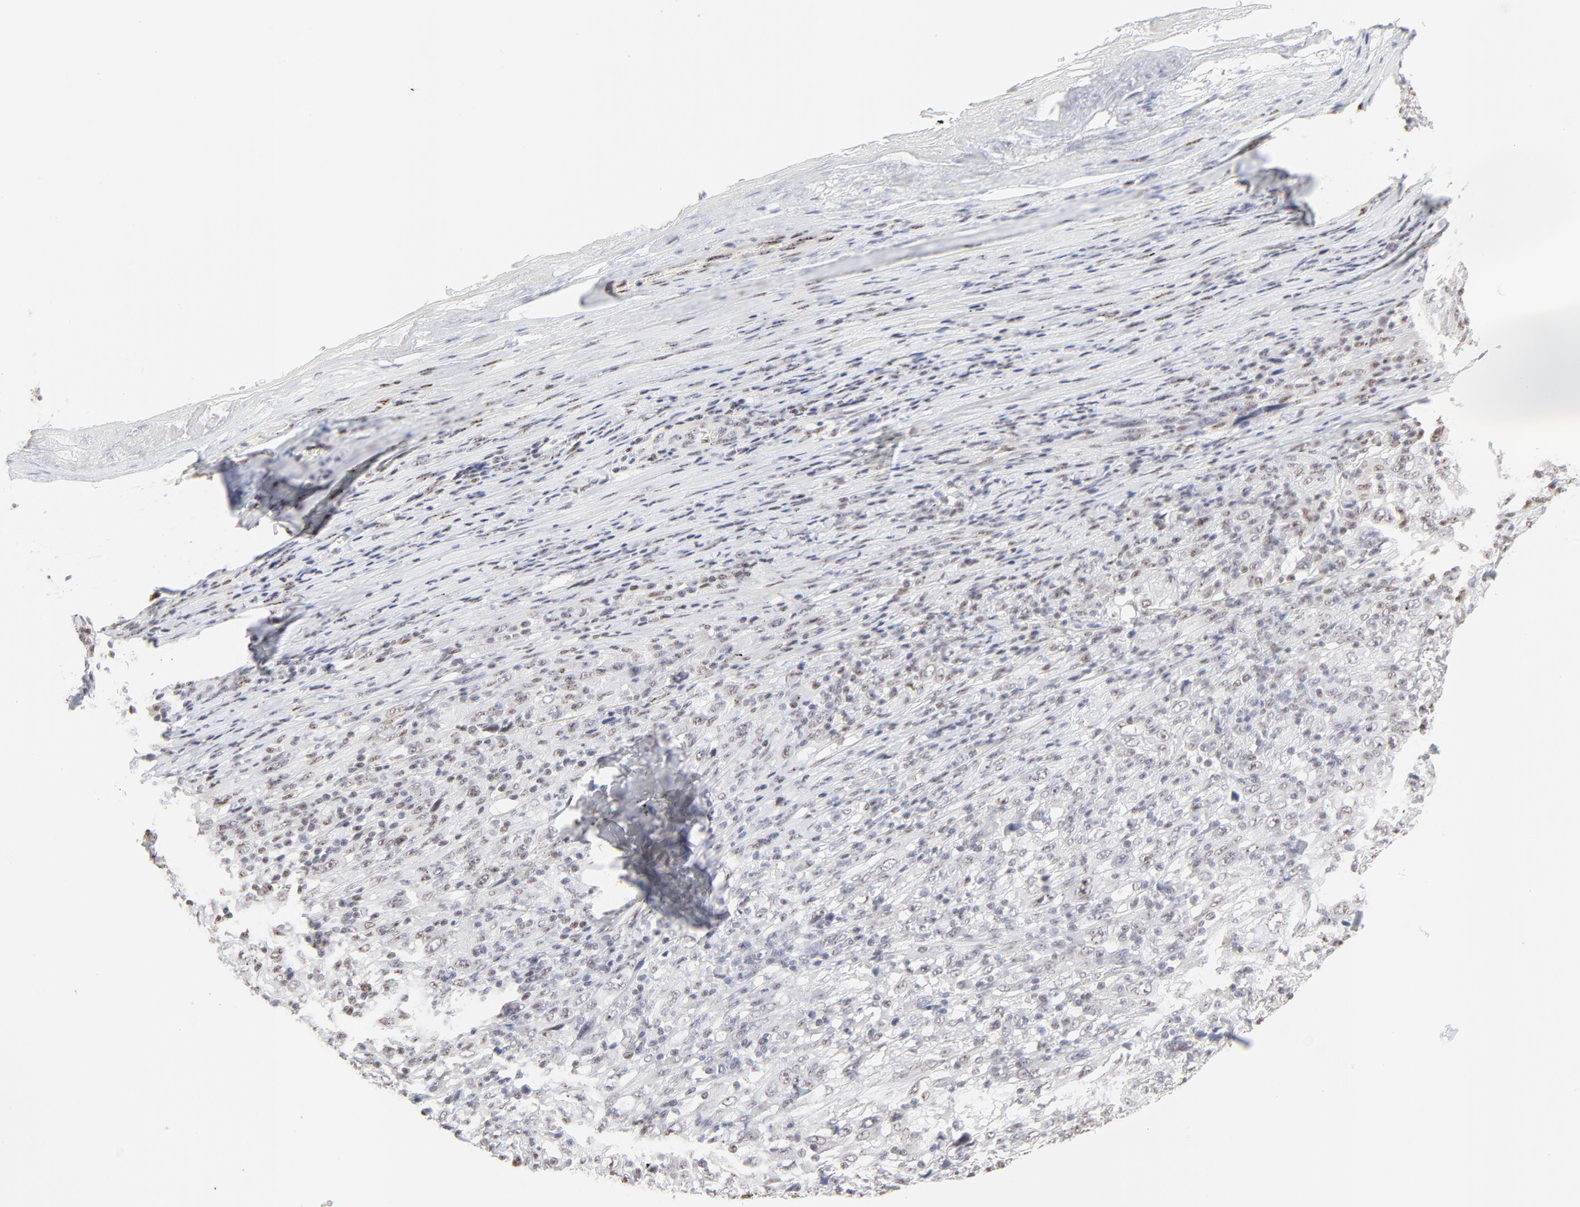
{"staining": {"intensity": "weak", "quantity": "25%-75%", "location": "nuclear"}, "tissue": "melanoma", "cell_type": "Tumor cells", "image_type": "cancer", "snomed": [{"axis": "morphology", "description": "Malignant melanoma, Metastatic site"}, {"axis": "topography", "description": "Skin"}], "caption": "Weak nuclear staining is identified in about 25%-75% of tumor cells in melanoma.", "gene": "NFIL3", "patient": {"sex": "female", "age": 56}}